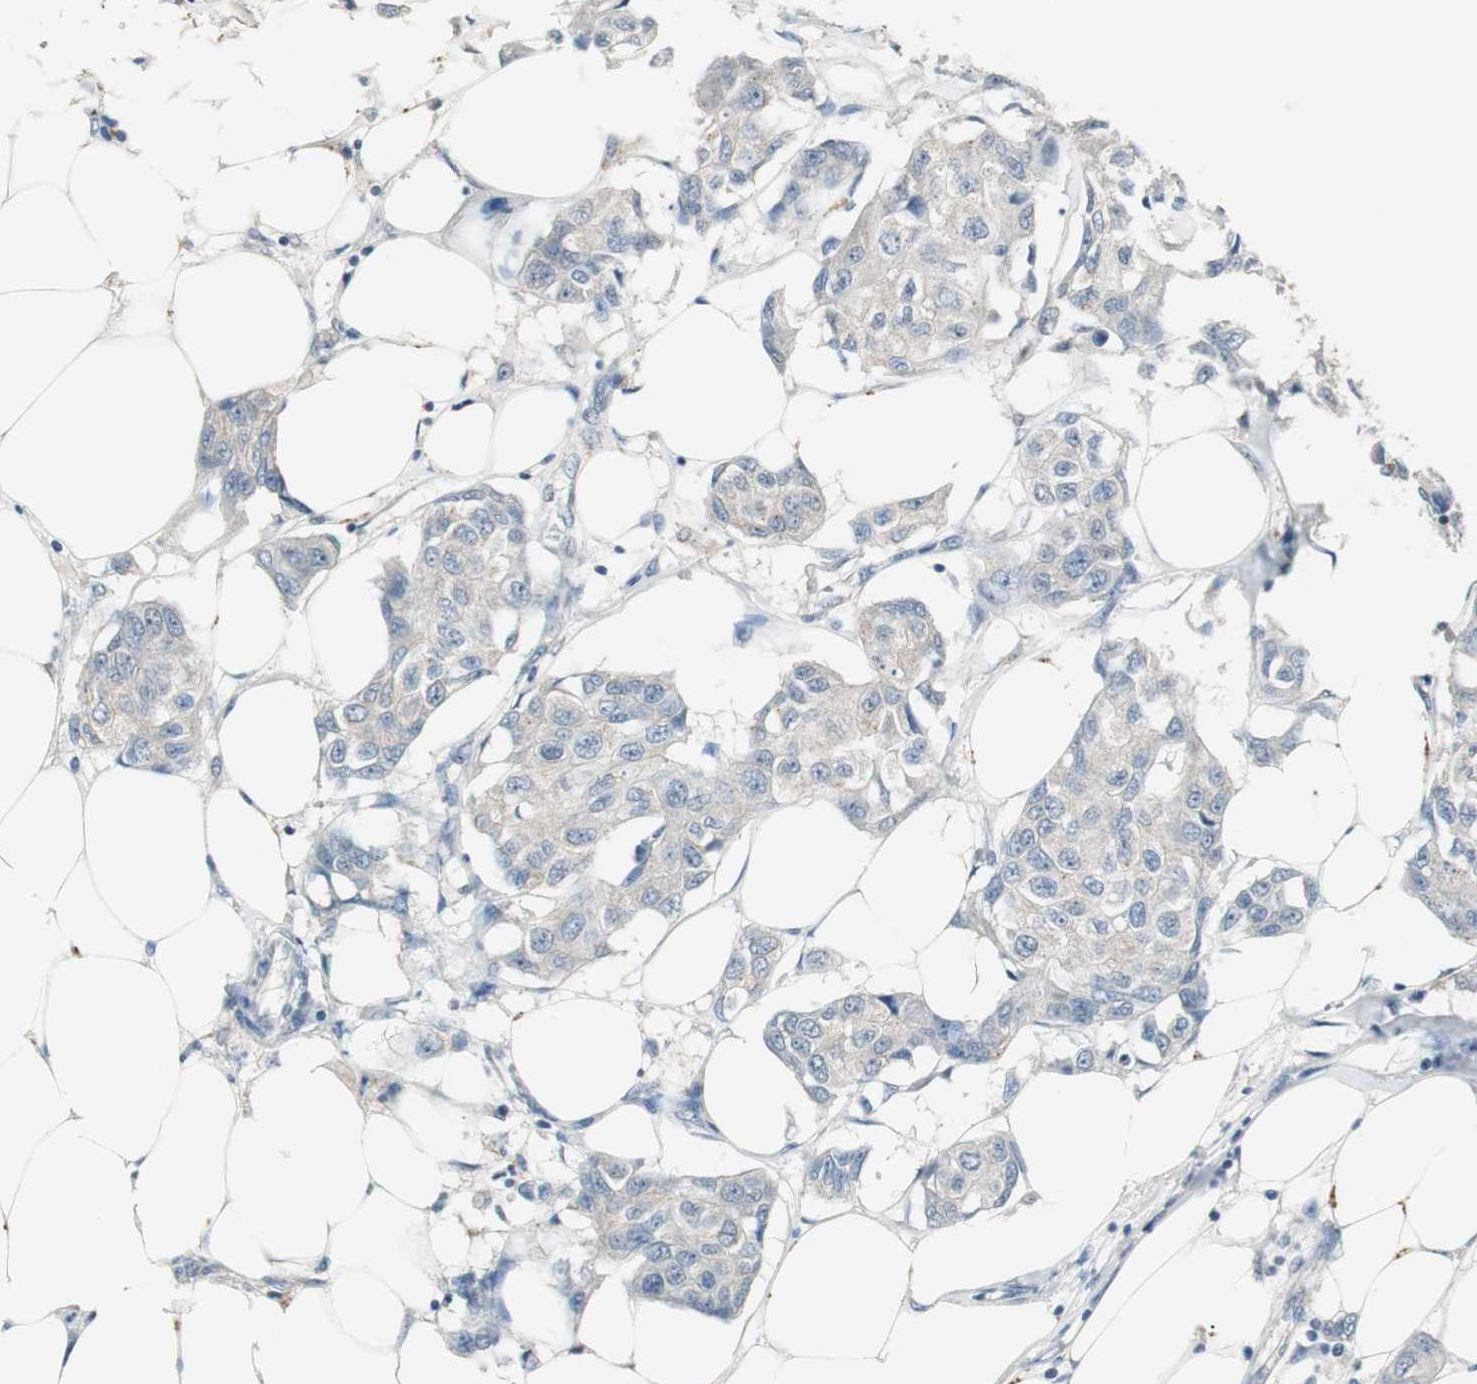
{"staining": {"intensity": "weak", "quantity": "<25%", "location": "cytoplasmic/membranous"}, "tissue": "breast cancer", "cell_type": "Tumor cells", "image_type": "cancer", "snomed": [{"axis": "morphology", "description": "Duct carcinoma"}, {"axis": "topography", "description": "Breast"}], "caption": "Protein analysis of breast infiltrating ductal carcinoma exhibits no significant expression in tumor cells.", "gene": "PTPRN2", "patient": {"sex": "female", "age": 80}}